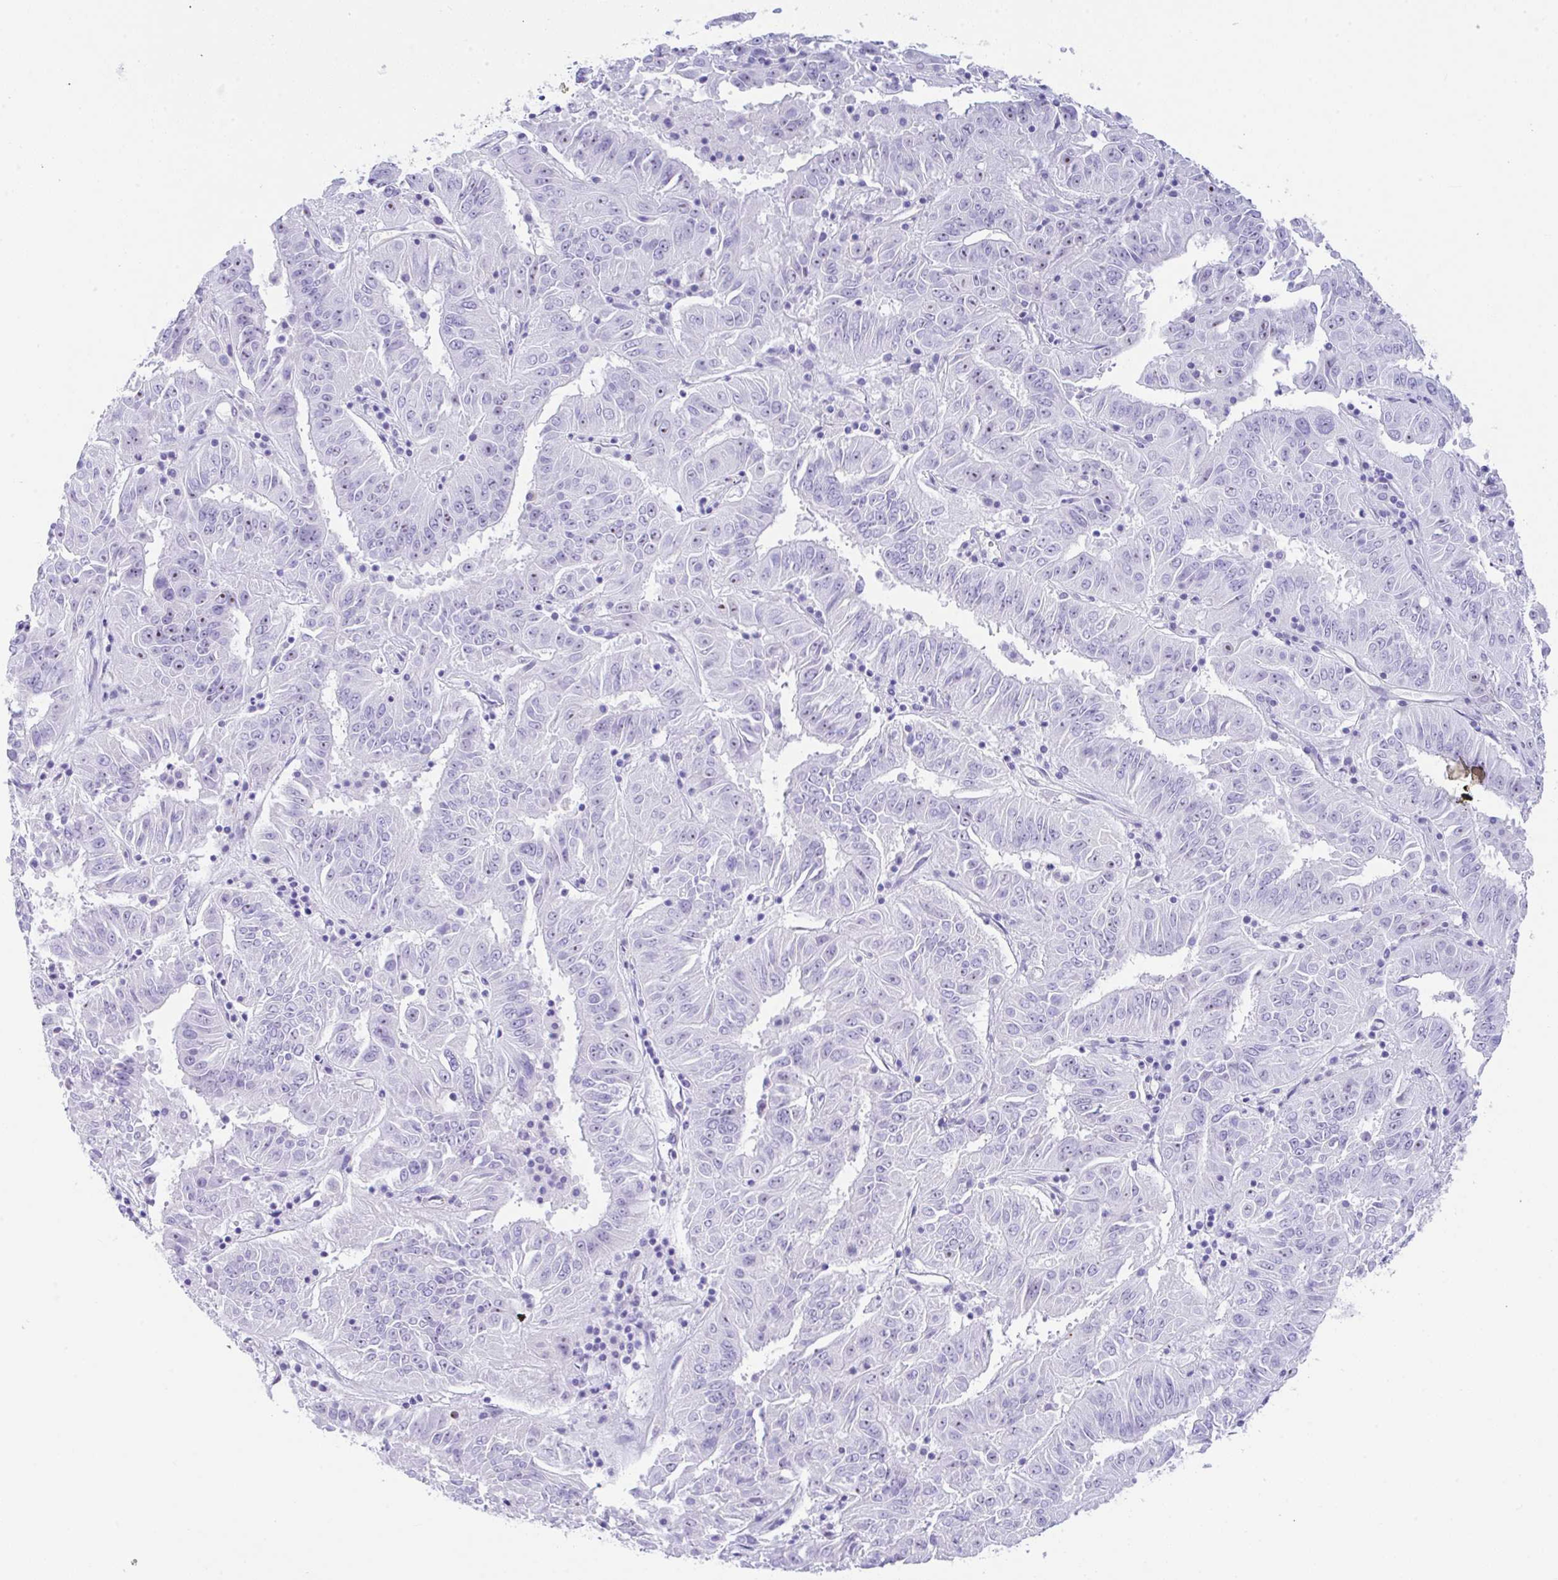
{"staining": {"intensity": "negative", "quantity": "none", "location": "none"}, "tissue": "pancreatic cancer", "cell_type": "Tumor cells", "image_type": "cancer", "snomed": [{"axis": "morphology", "description": "Adenocarcinoma, NOS"}, {"axis": "topography", "description": "Pancreas"}], "caption": "High power microscopy histopathology image of an immunohistochemistry (IHC) image of pancreatic cancer, revealing no significant staining in tumor cells.", "gene": "NDUFAF8", "patient": {"sex": "male", "age": 63}}